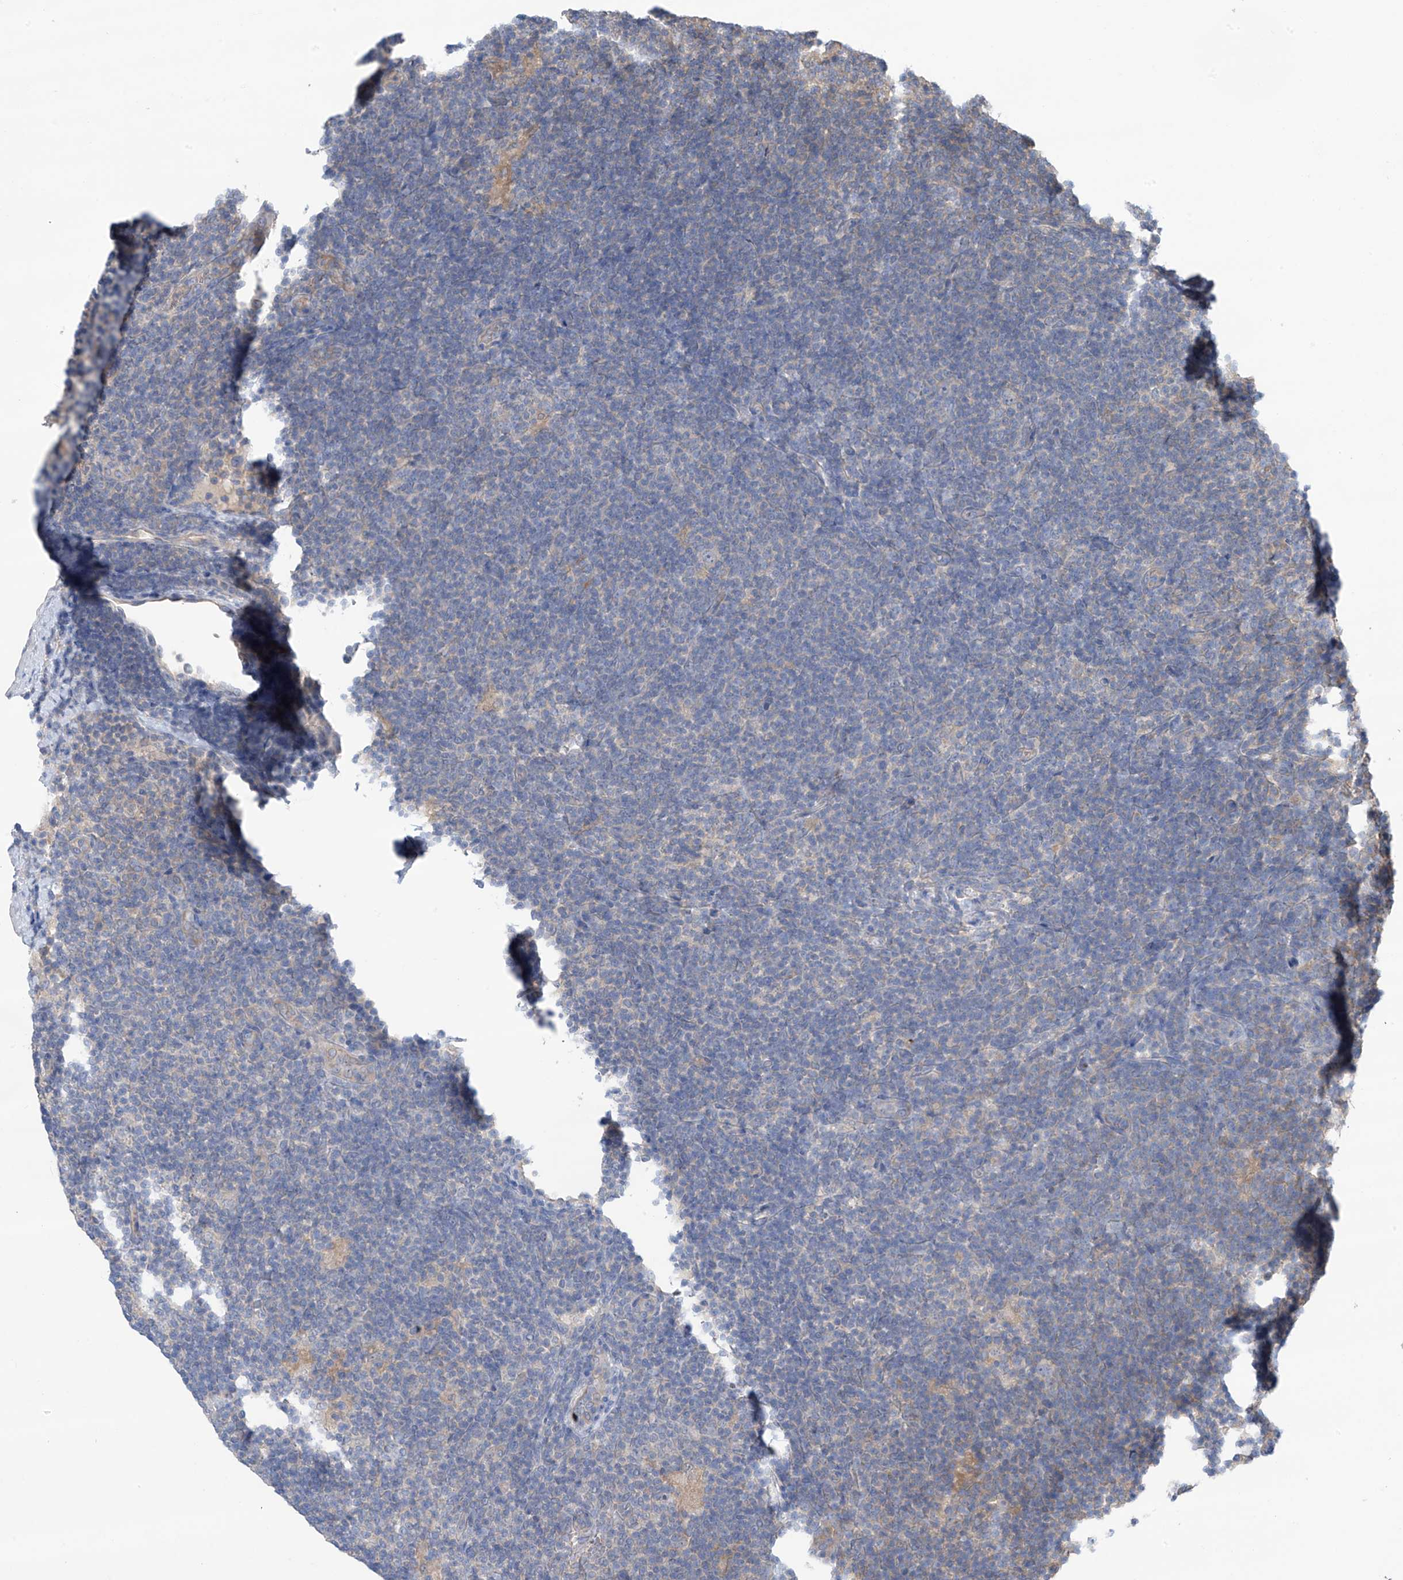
{"staining": {"intensity": "negative", "quantity": "none", "location": "none"}, "tissue": "lymphoma", "cell_type": "Tumor cells", "image_type": "cancer", "snomed": [{"axis": "morphology", "description": "Hodgkin's disease, NOS"}, {"axis": "topography", "description": "Lymph node"}], "caption": "Protein analysis of lymphoma exhibits no significant staining in tumor cells.", "gene": "PHACTR4", "patient": {"sex": "female", "age": 57}}